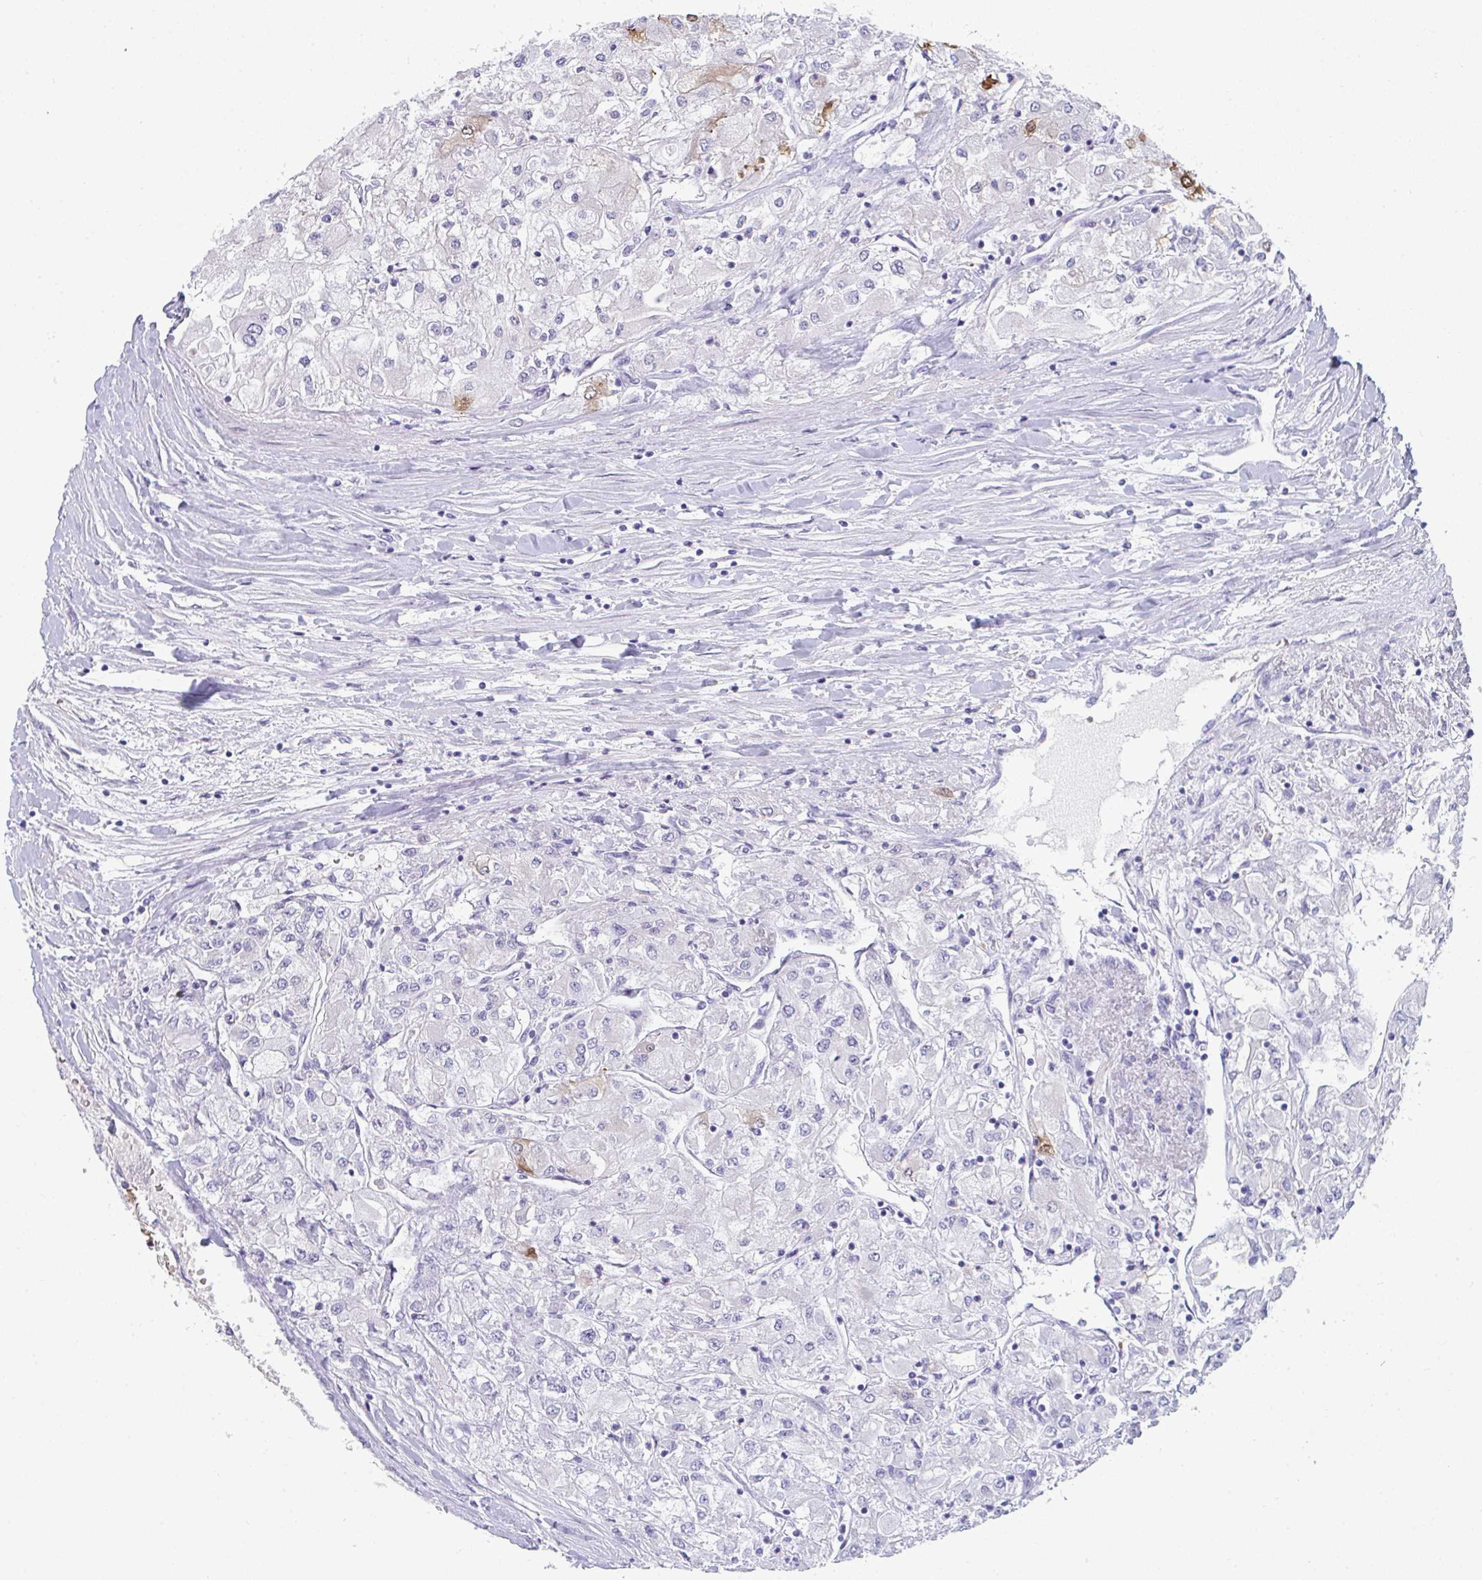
{"staining": {"intensity": "negative", "quantity": "none", "location": "none"}, "tissue": "renal cancer", "cell_type": "Tumor cells", "image_type": "cancer", "snomed": [{"axis": "morphology", "description": "Adenocarcinoma, NOS"}, {"axis": "topography", "description": "Kidney"}], "caption": "Tumor cells are negative for brown protein staining in renal cancer. The staining was performed using DAB to visualize the protein expression in brown, while the nuclei were stained in blue with hematoxylin (Magnification: 20x).", "gene": "TTC30B", "patient": {"sex": "male", "age": 80}}